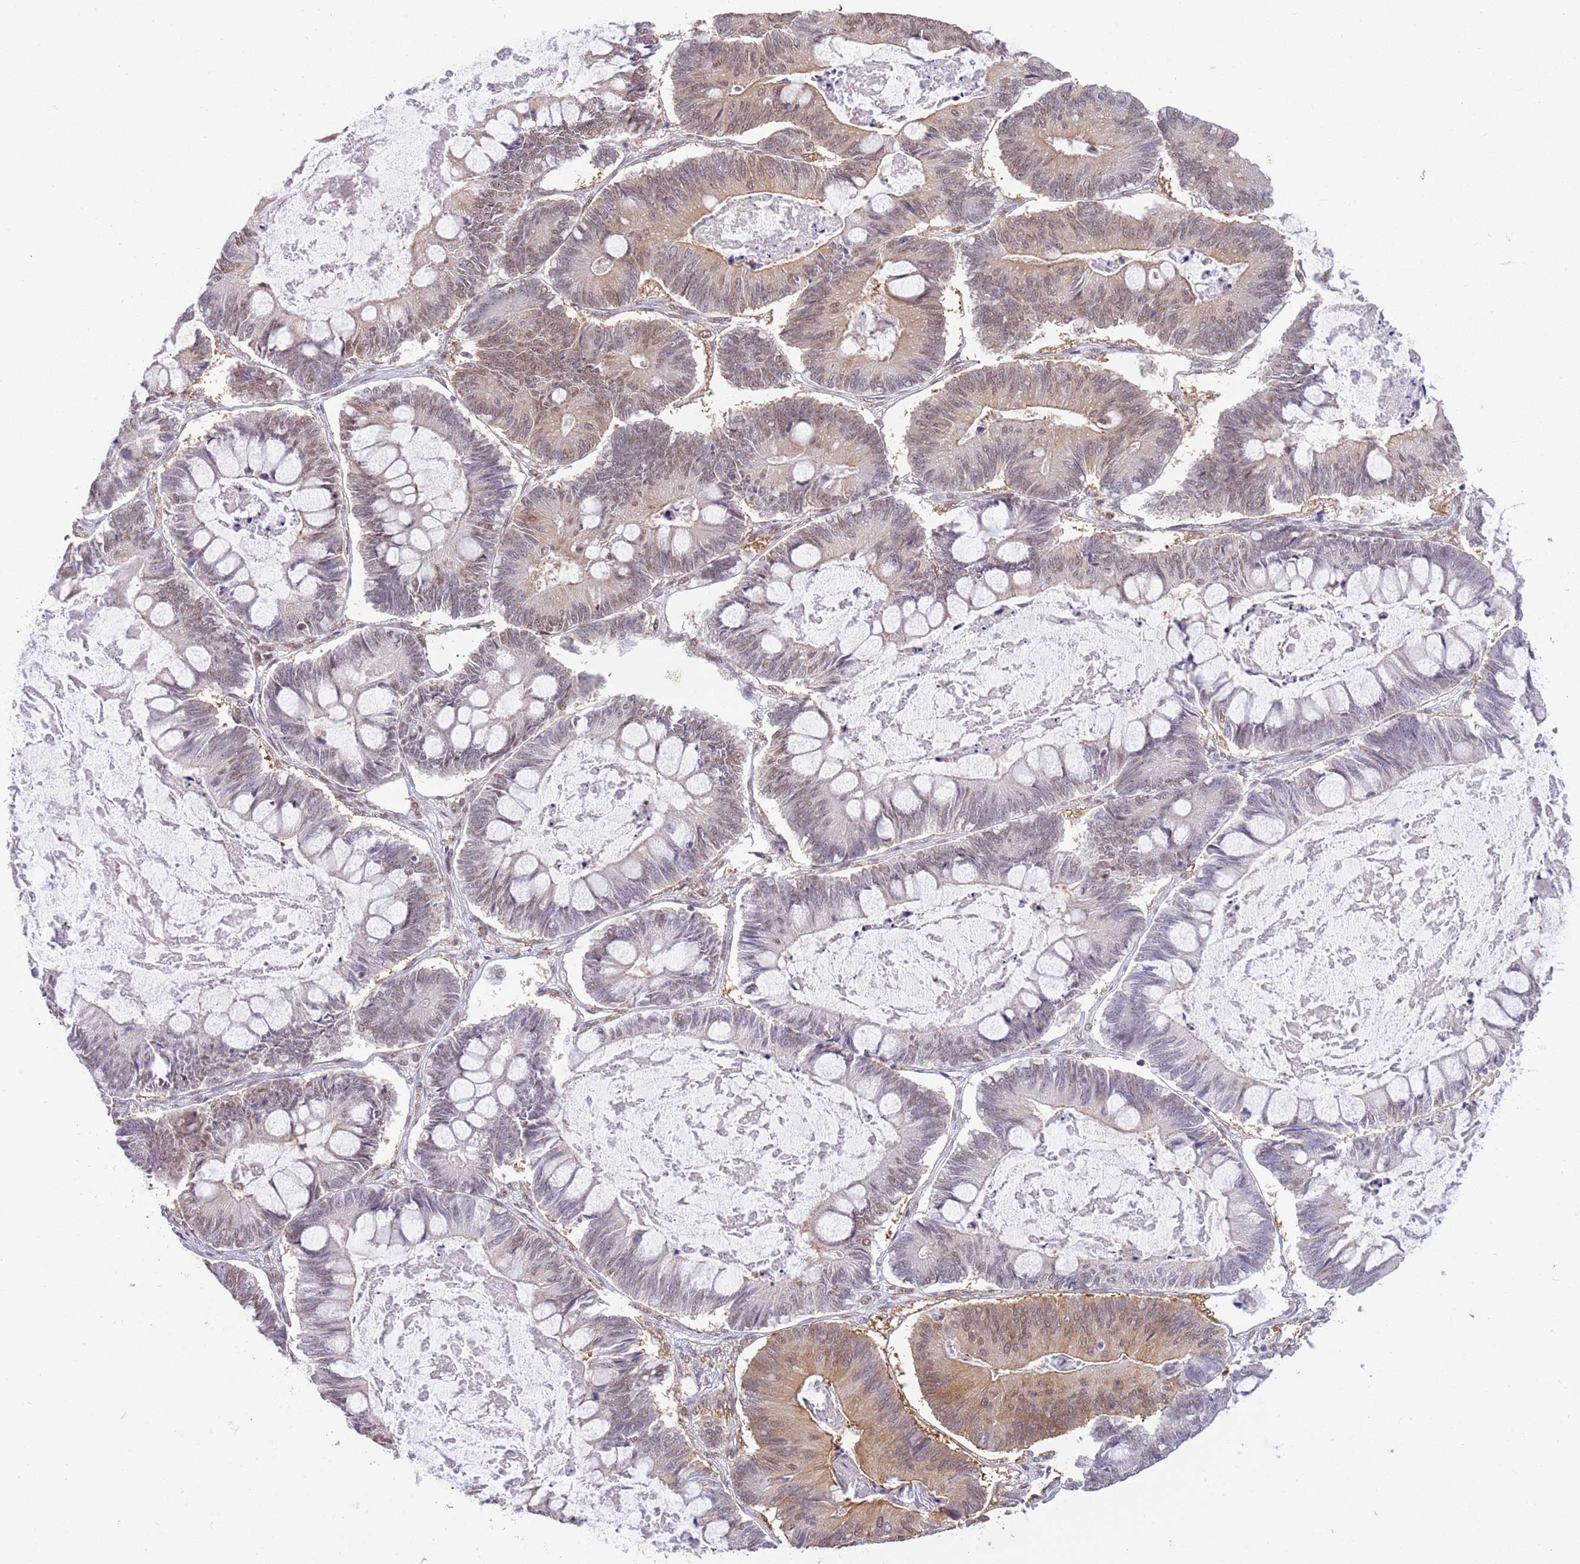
{"staining": {"intensity": "moderate", "quantity": "25%-75%", "location": "cytoplasmic/membranous,nuclear"}, "tissue": "ovarian cancer", "cell_type": "Tumor cells", "image_type": "cancer", "snomed": [{"axis": "morphology", "description": "Cystadenocarcinoma, mucinous, NOS"}, {"axis": "topography", "description": "Ovary"}], "caption": "An immunohistochemistry (IHC) photomicrograph of tumor tissue is shown. Protein staining in brown labels moderate cytoplasmic/membranous and nuclear positivity in ovarian cancer within tumor cells.", "gene": "TRIM32", "patient": {"sex": "female", "age": 61}}